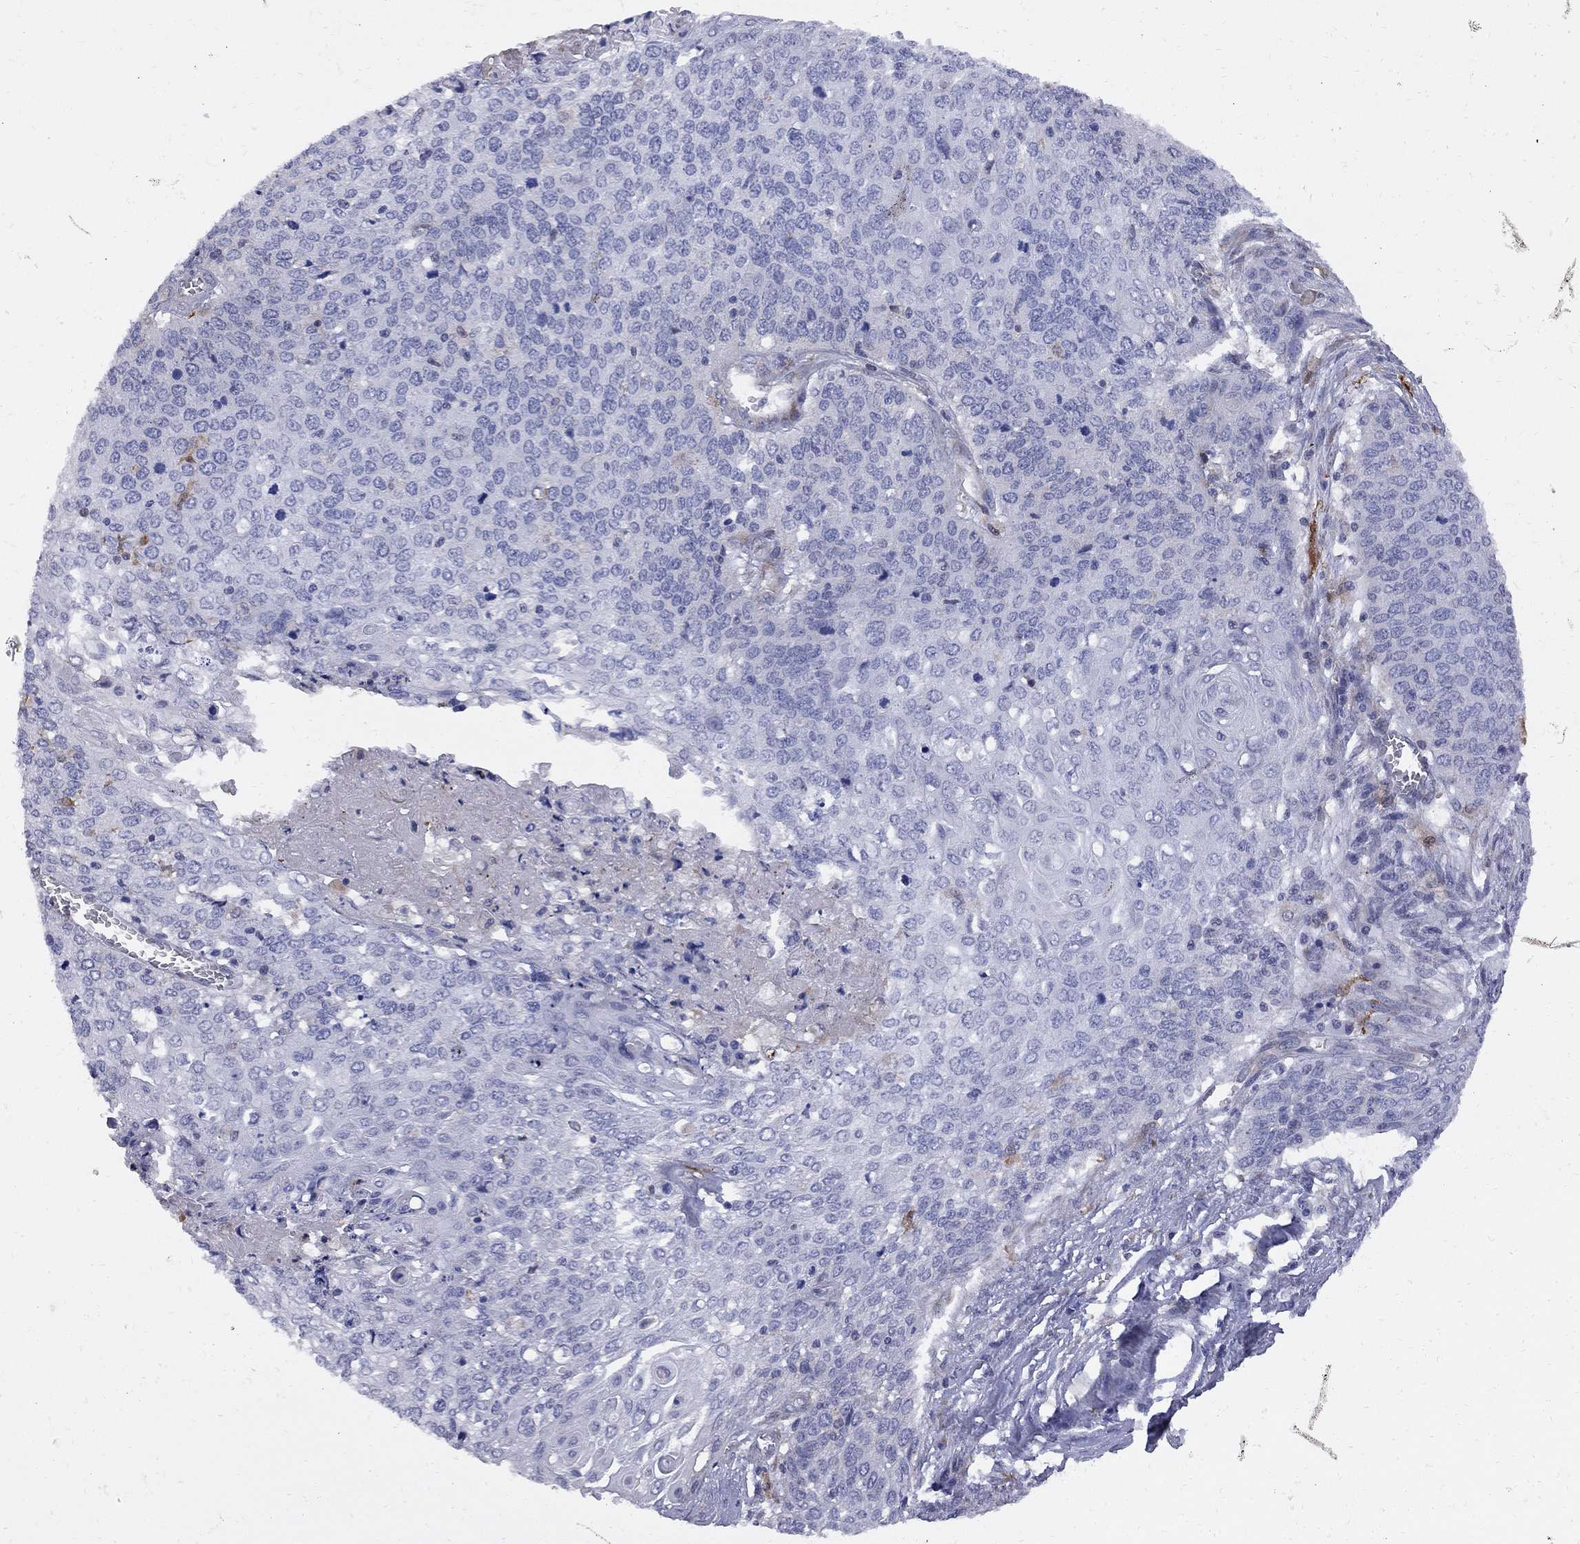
{"staining": {"intensity": "negative", "quantity": "none", "location": "none"}, "tissue": "cervical cancer", "cell_type": "Tumor cells", "image_type": "cancer", "snomed": [{"axis": "morphology", "description": "Squamous cell carcinoma, NOS"}, {"axis": "topography", "description": "Cervix"}], "caption": "Squamous cell carcinoma (cervical) was stained to show a protein in brown. There is no significant positivity in tumor cells.", "gene": "MTHFR", "patient": {"sex": "female", "age": 39}}